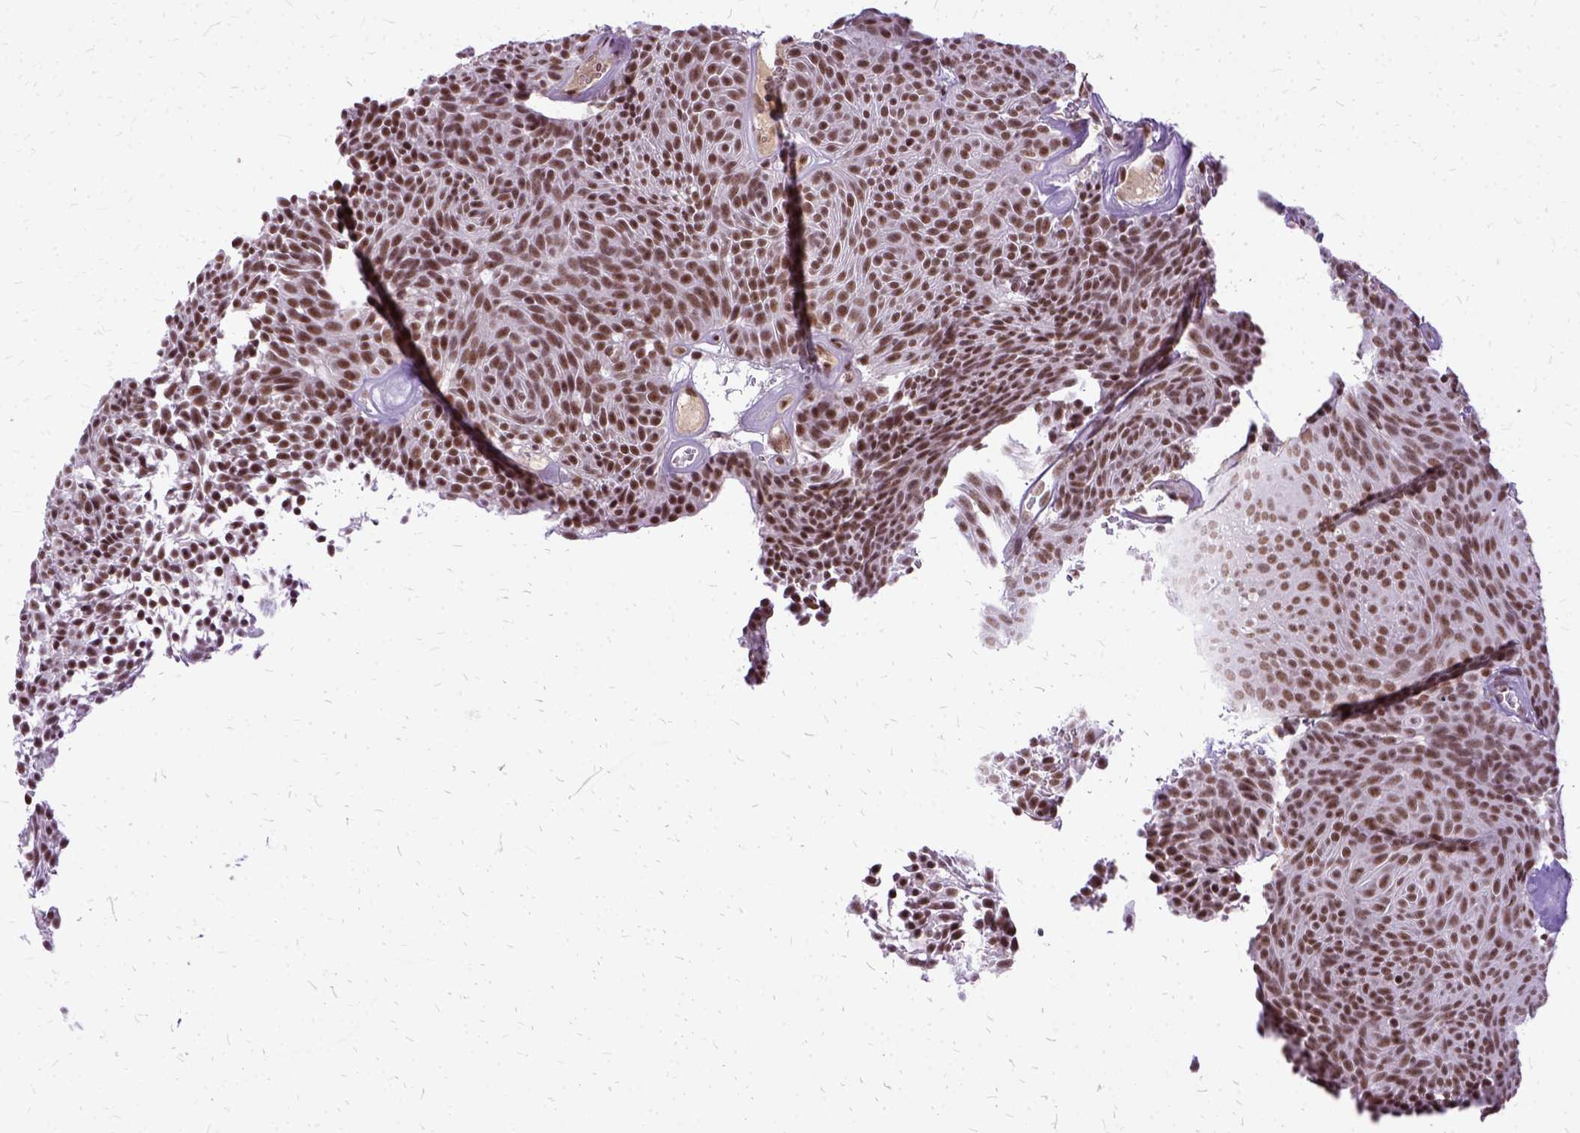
{"staining": {"intensity": "moderate", "quantity": ">75%", "location": "nuclear"}, "tissue": "urothelial cancer", "cell_type": "Tumor cells", "image_type": "cancer", "snomed": [{"axis": "morphology", "description": "Urothelial carcinoma, Low grade"}, {"axis": "topography", "description": "Urinary bladder"}], "caption": "Human urothelial cancer stained with a protein marker demonstrates moderate staining in tumor cells.", "gene": "SETD1A", "patient": {"sex": "male", "age": 77}}